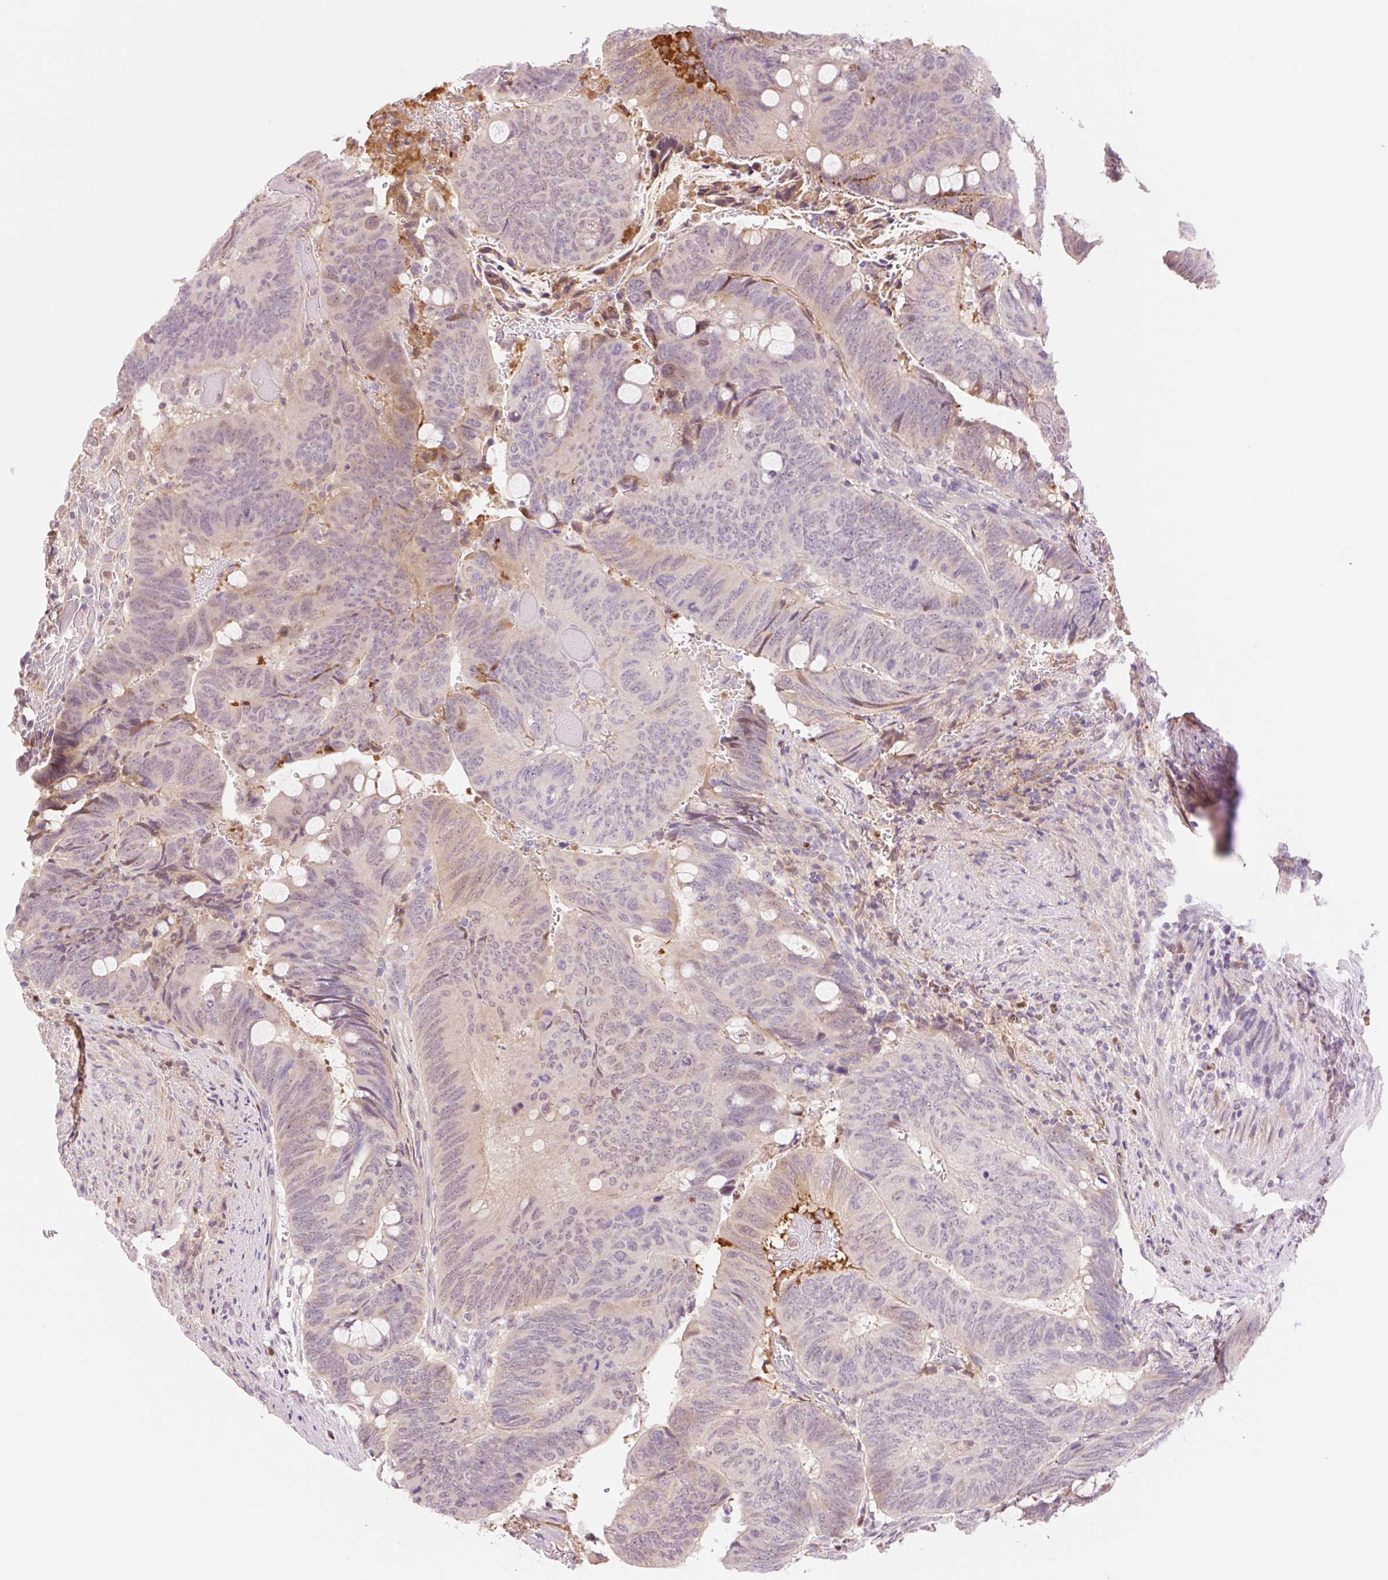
{"staining": {"intensity": "weak", "quantity": "25%-75%", "location": "nuclear"}, "tissue": "colorectal cancer", "cell_type": "Tumor cells", "image_type": "cancer", "snomed": [{"axis": "morphology", "description": "Normal tissue, NOS"}, {"axis": "morphology", "description": "Adenocarcinoma, NOS"}, {"axis": "topography", "description": "Rectum"}, {"axis": "topography", "description": "Peripheral nerve tissue"}], "caption": "Immunohistochemical staining of human colorectal cancer (adenocarcinoma) demonstrates low levels of weak nuclear positivity in about 25%-75% of tumor cells.", "gene": "HEBP1", "patient": {"sex": "male", "age": 92}}